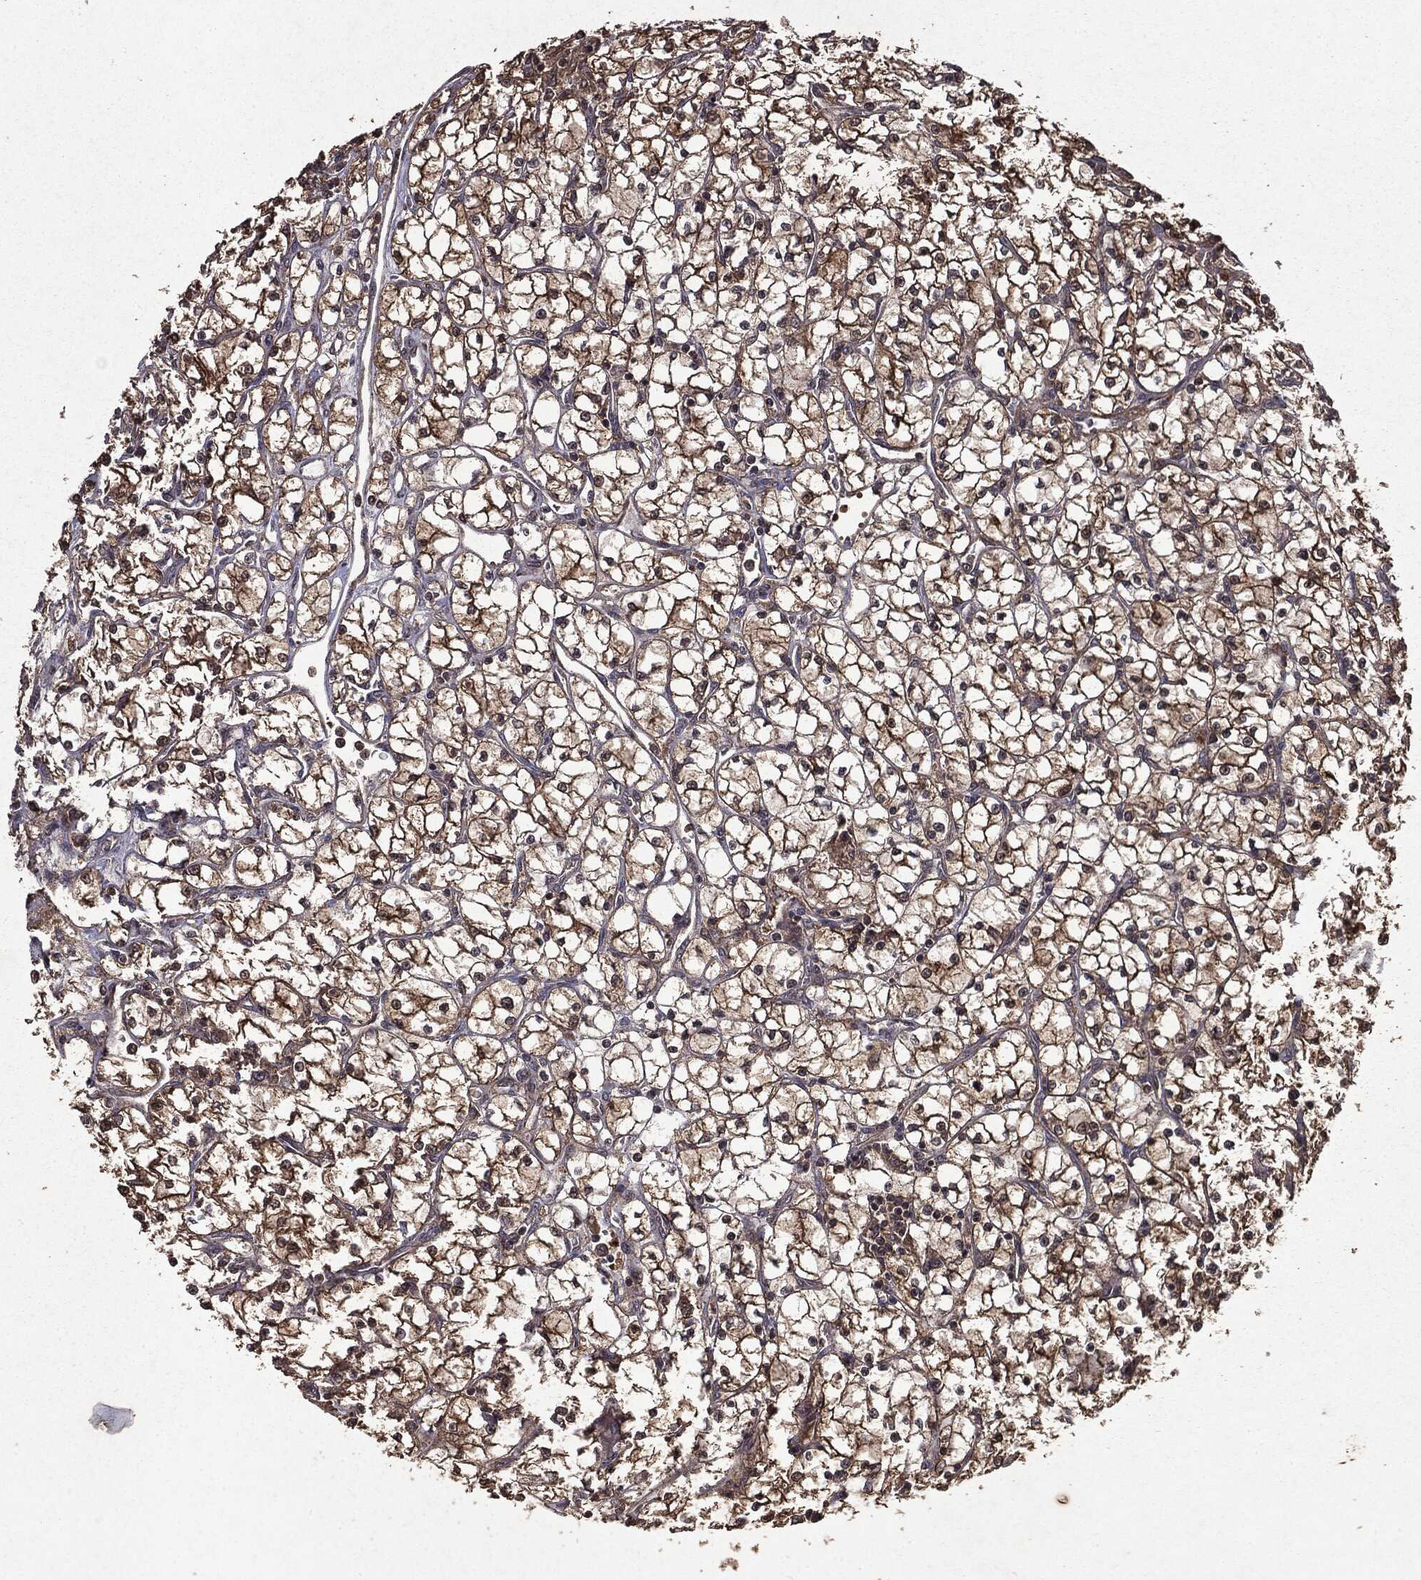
{"staining": {"intensity": "moderate", "quantity": ">75%", "location": "cytoplasmic/membranous"}, "tissue": "renal cancer", "cell_type": "Tumor cells", "image_type": "cancer", "snomed": [{"axis": "morphology", "description": "Adenocarcinoma, NOS"}, {"axis": "topography", "description": "Kidney"}], "caption": "Renal cancer (adenocarcinoma) tissue displays moderate cytoplasmic/membranous positivity in about >75% of tumor cells, visualized by immunohistochemistry.", "gene": "MTOR", "patient": {"sex": "female", "age": 64}}